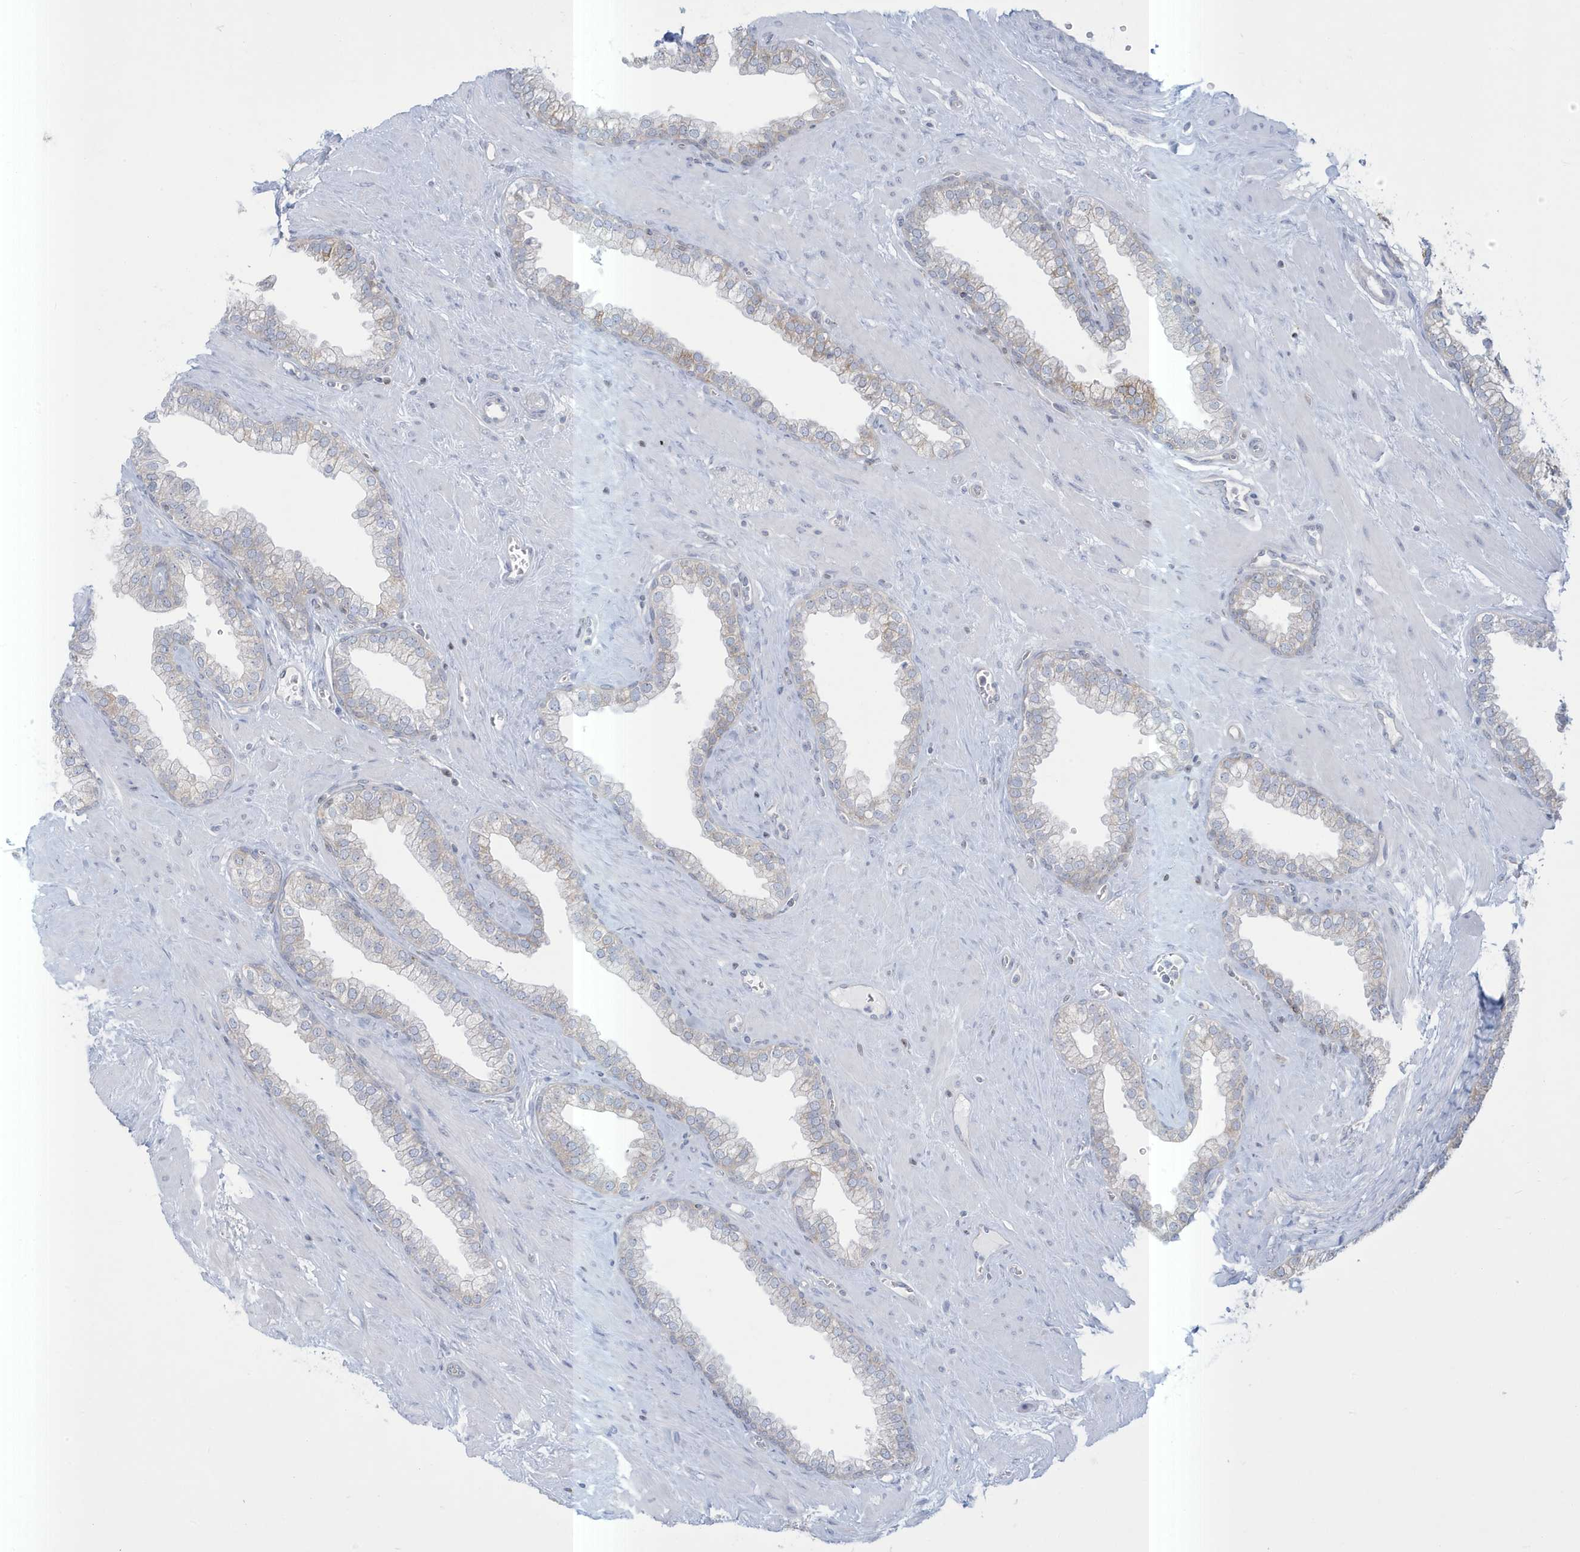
{"staining": {"intensity": "negative", "quantity": "none", "location": "none"}, "tissue": "prostate", "cell_type": "Glandular cells", "image_type": "normal", "snomed": [{"axis": "morphology", "description": "Normal tissue, NOS"}, {"axis": "morphology", "description": "Urothelial carcinoma, Low grade"}, {"axis": "topography", "description": "Urinary bladder"}, {"axis": "topography", "description": "Prostate"}], "caption": "Immunohistochemical staining of unremarkable human prostate shows no significant positivity in glandular cells.", "gene": "SLAMF9", "patient": {"sex": "male", "age": 60}}